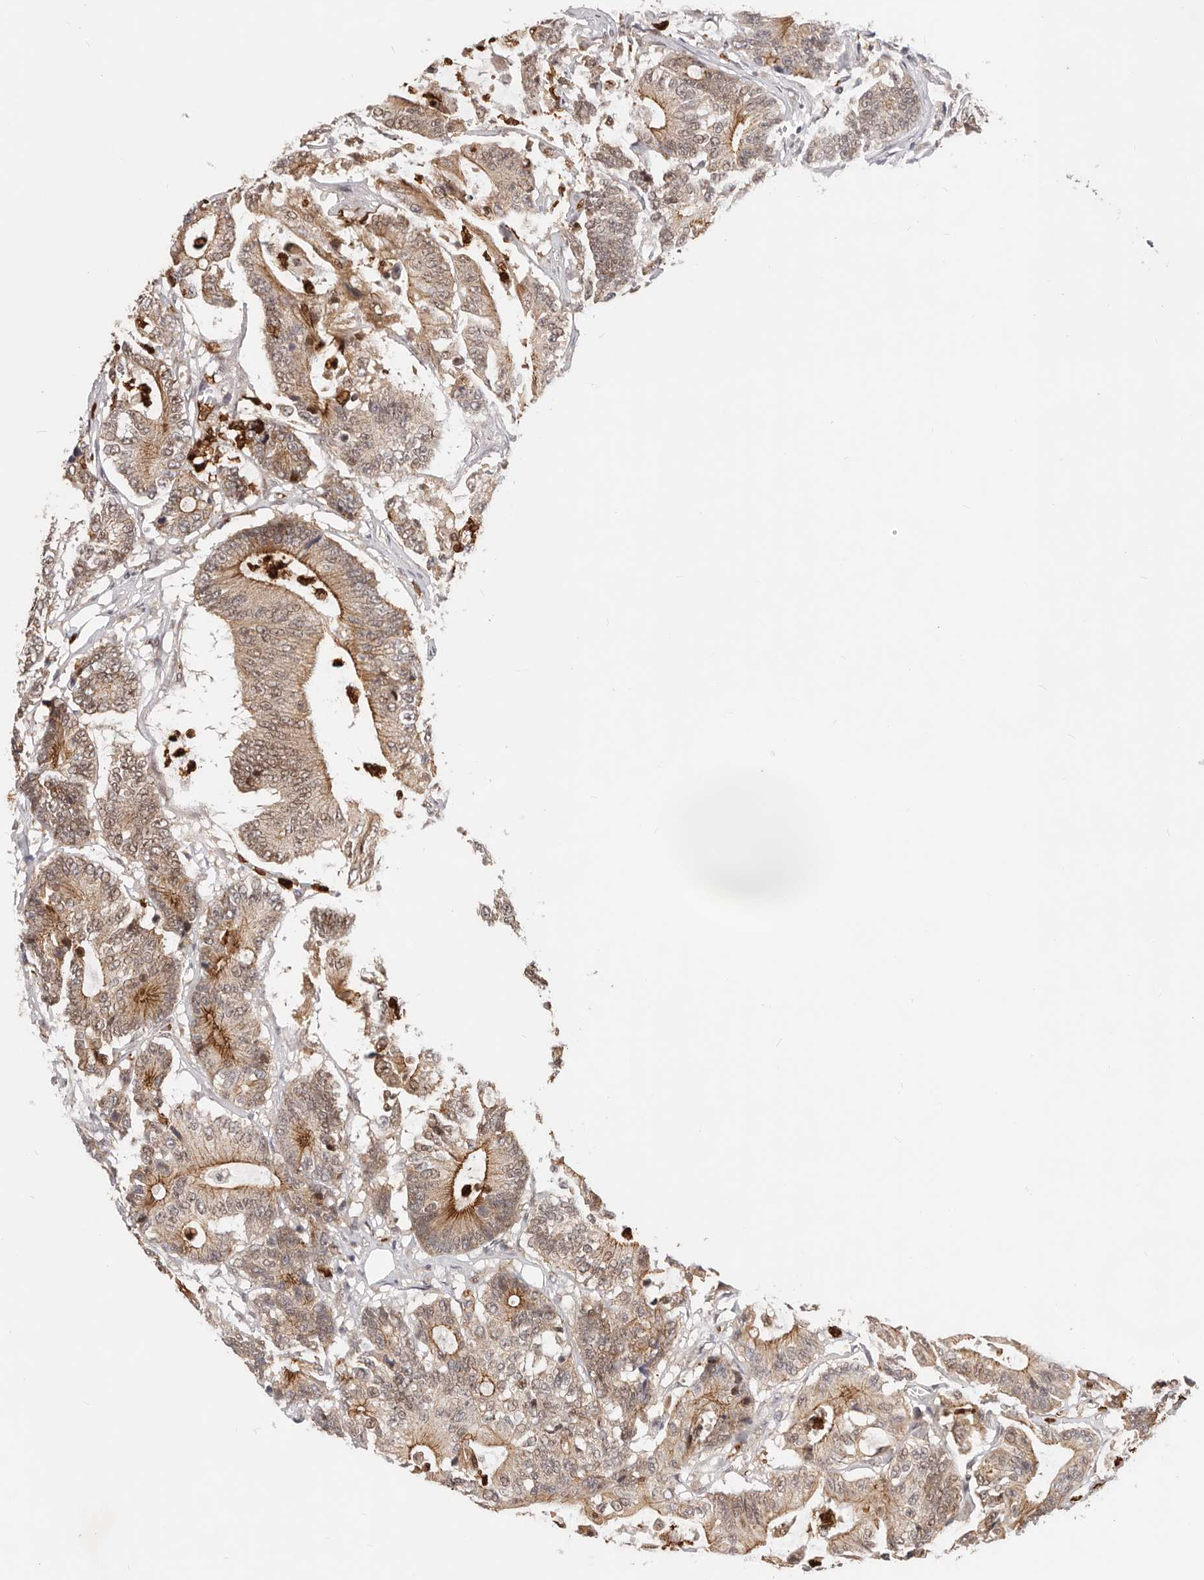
{"staining": {"intensity": "moderate", "quantity": ">75%", "location": "cytoplasmic/membranous,nuclear"}, "tissue": "colorectal cancer", "cell_type": "Tumor cells", "image_type": "cancer", "snomed": [{"axis": "morphology", "description": "Adenocarcinoma, NOS"}, {"axis": "topography", "description": "Colon"}], "caption": "This histopathology image reveals immunohistochemistry (IHC) staining of colorectal adenocarcinoma, with medium moderate cytoplasmic/membranous and nuclear positivity in about >75% of tumor cells.", "gene": "AFDN", "patient": {"sex": "female", "age": 84}}